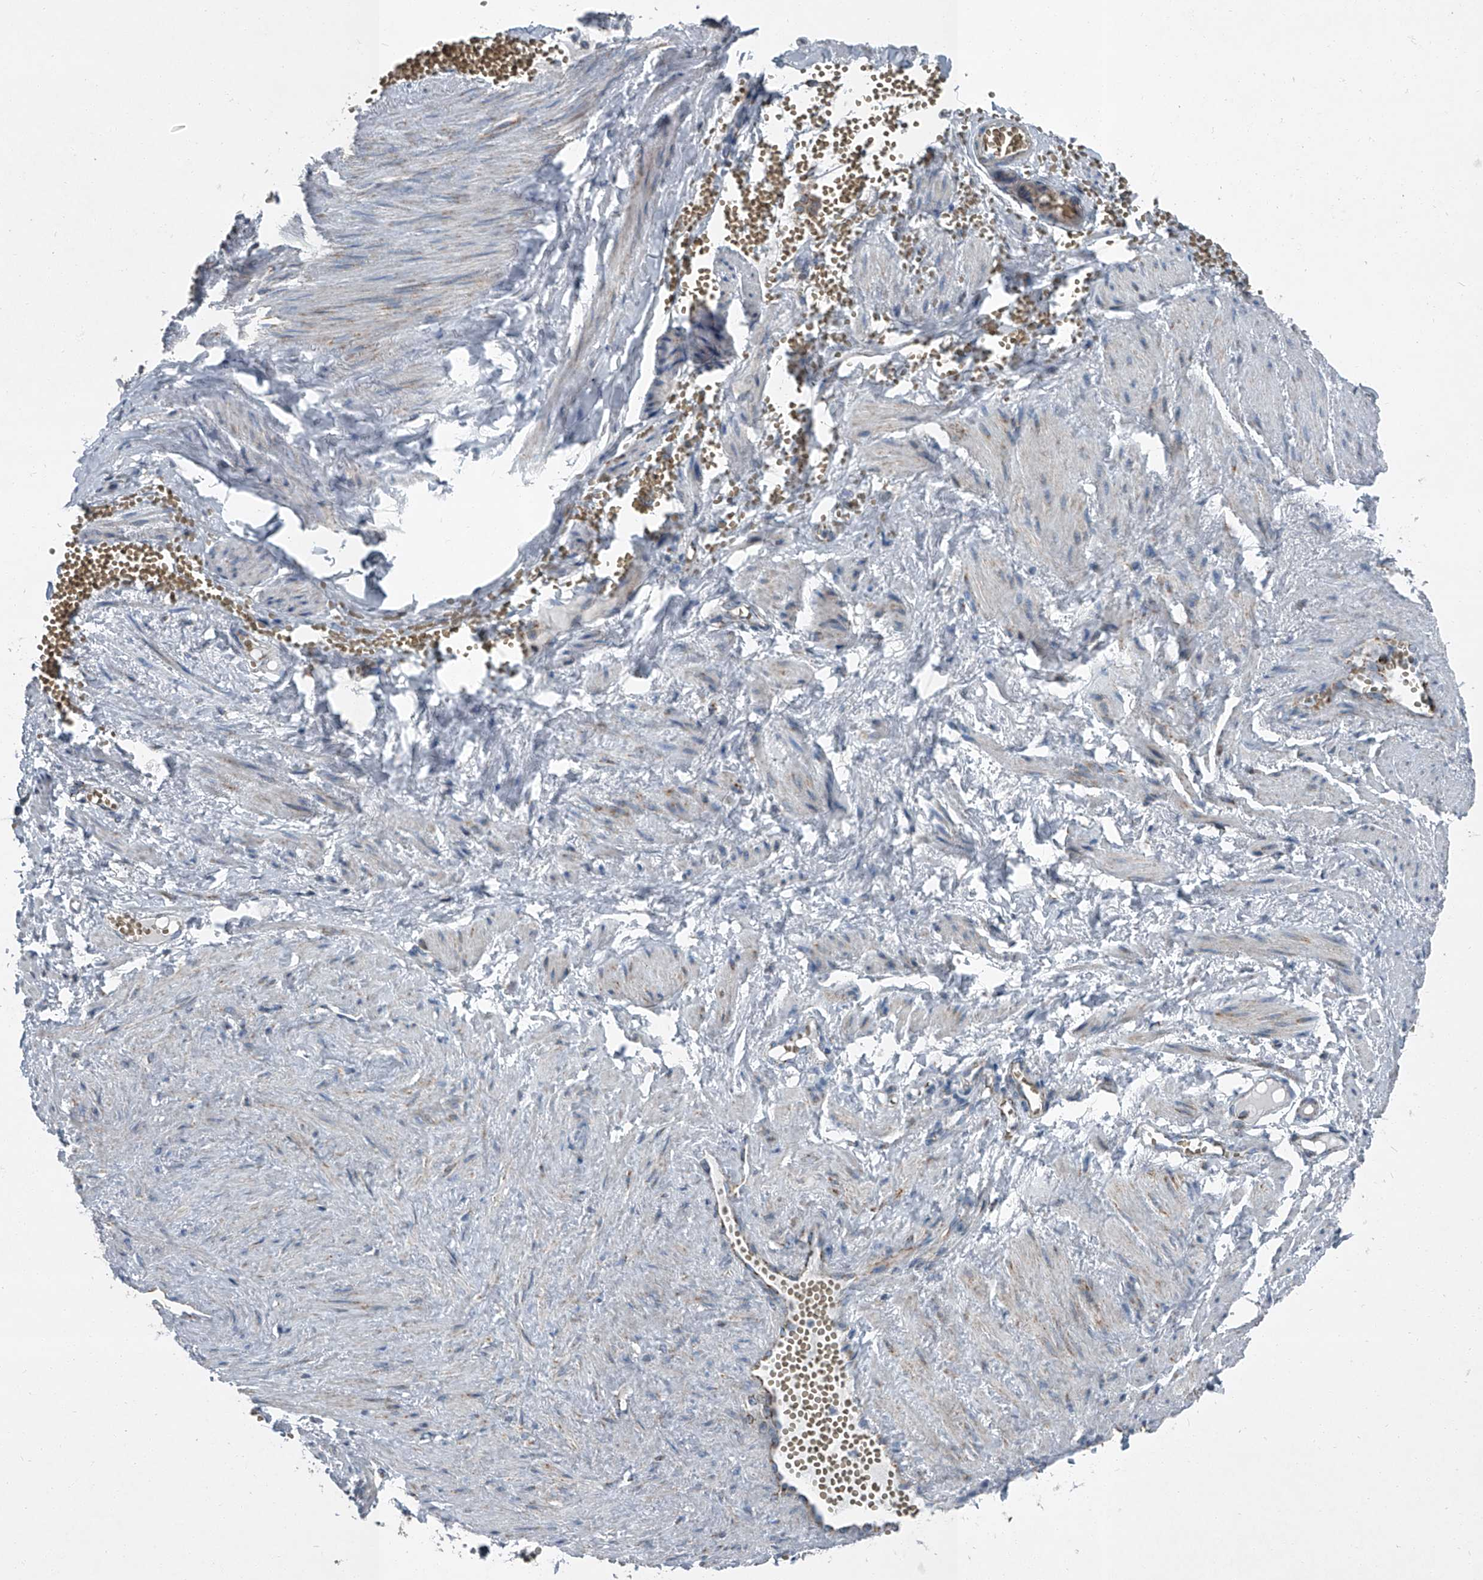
{"staining": {"intensity": "negative", "quantity": "none", "location": "none"}, "tissue": "adipose tissue", "cell_type": "Adipocytes", "image_type": "normal", "snomed": [{"axis": "morphology", "description": "Normal tissue, NOS"}, {"axis": "topography", "description": "Smooth muscle"}, {"axis": "topography", "description": "Peripheral nerve tissue"}], "caption": "This is a image of immunohistochemistry staining of benign adipose tissue, which shows no staining in adipocytes.", "gene": "CHRNA7", "patient": {"sex": "female", "age": 39}}